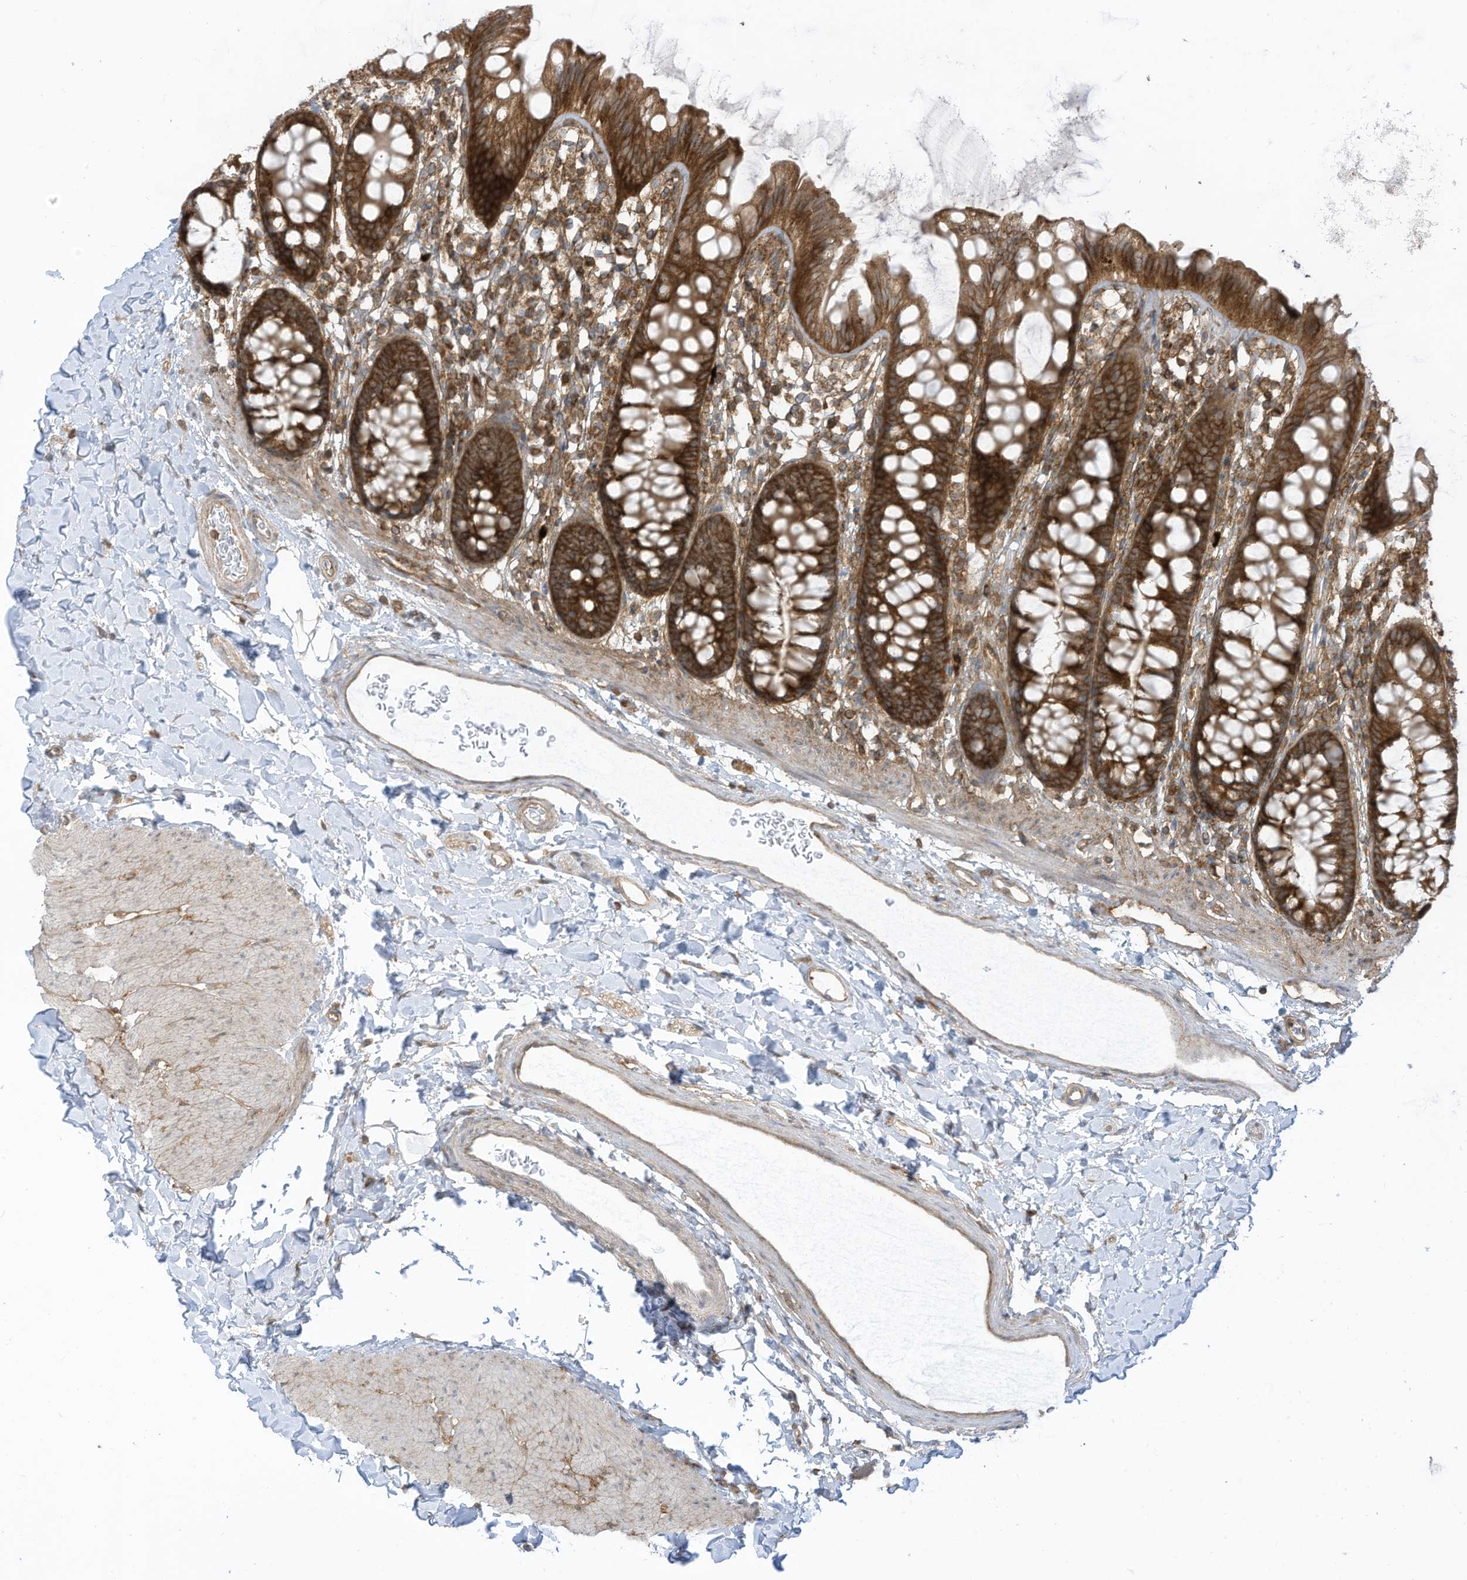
{"staining": {"intensity": "moderate", "quantity": ">75%", "location": "cytoplasmic/membranous"}, "tissue": "colon", "cell_type": "Endothelial cells", "image_type": "normal", "snomed": [{"axis": "morphology", "description": "Normal tissue, NOS"}, {"axis": "topography", "description": "Colon"}], "caption": "Protein expression analysis of unremarkable human colon reveals moderate cytoplasmic/membranous staining in approximately >75% of endothelial cells. The staining was performed using DAB (3,3'-diaminobenzidine), with brown indicating positive protein expression. Nuclei are stained blue with hematoxylin.", "gene": "REPS1", "patient": {"sex": "female", "age": 62}}